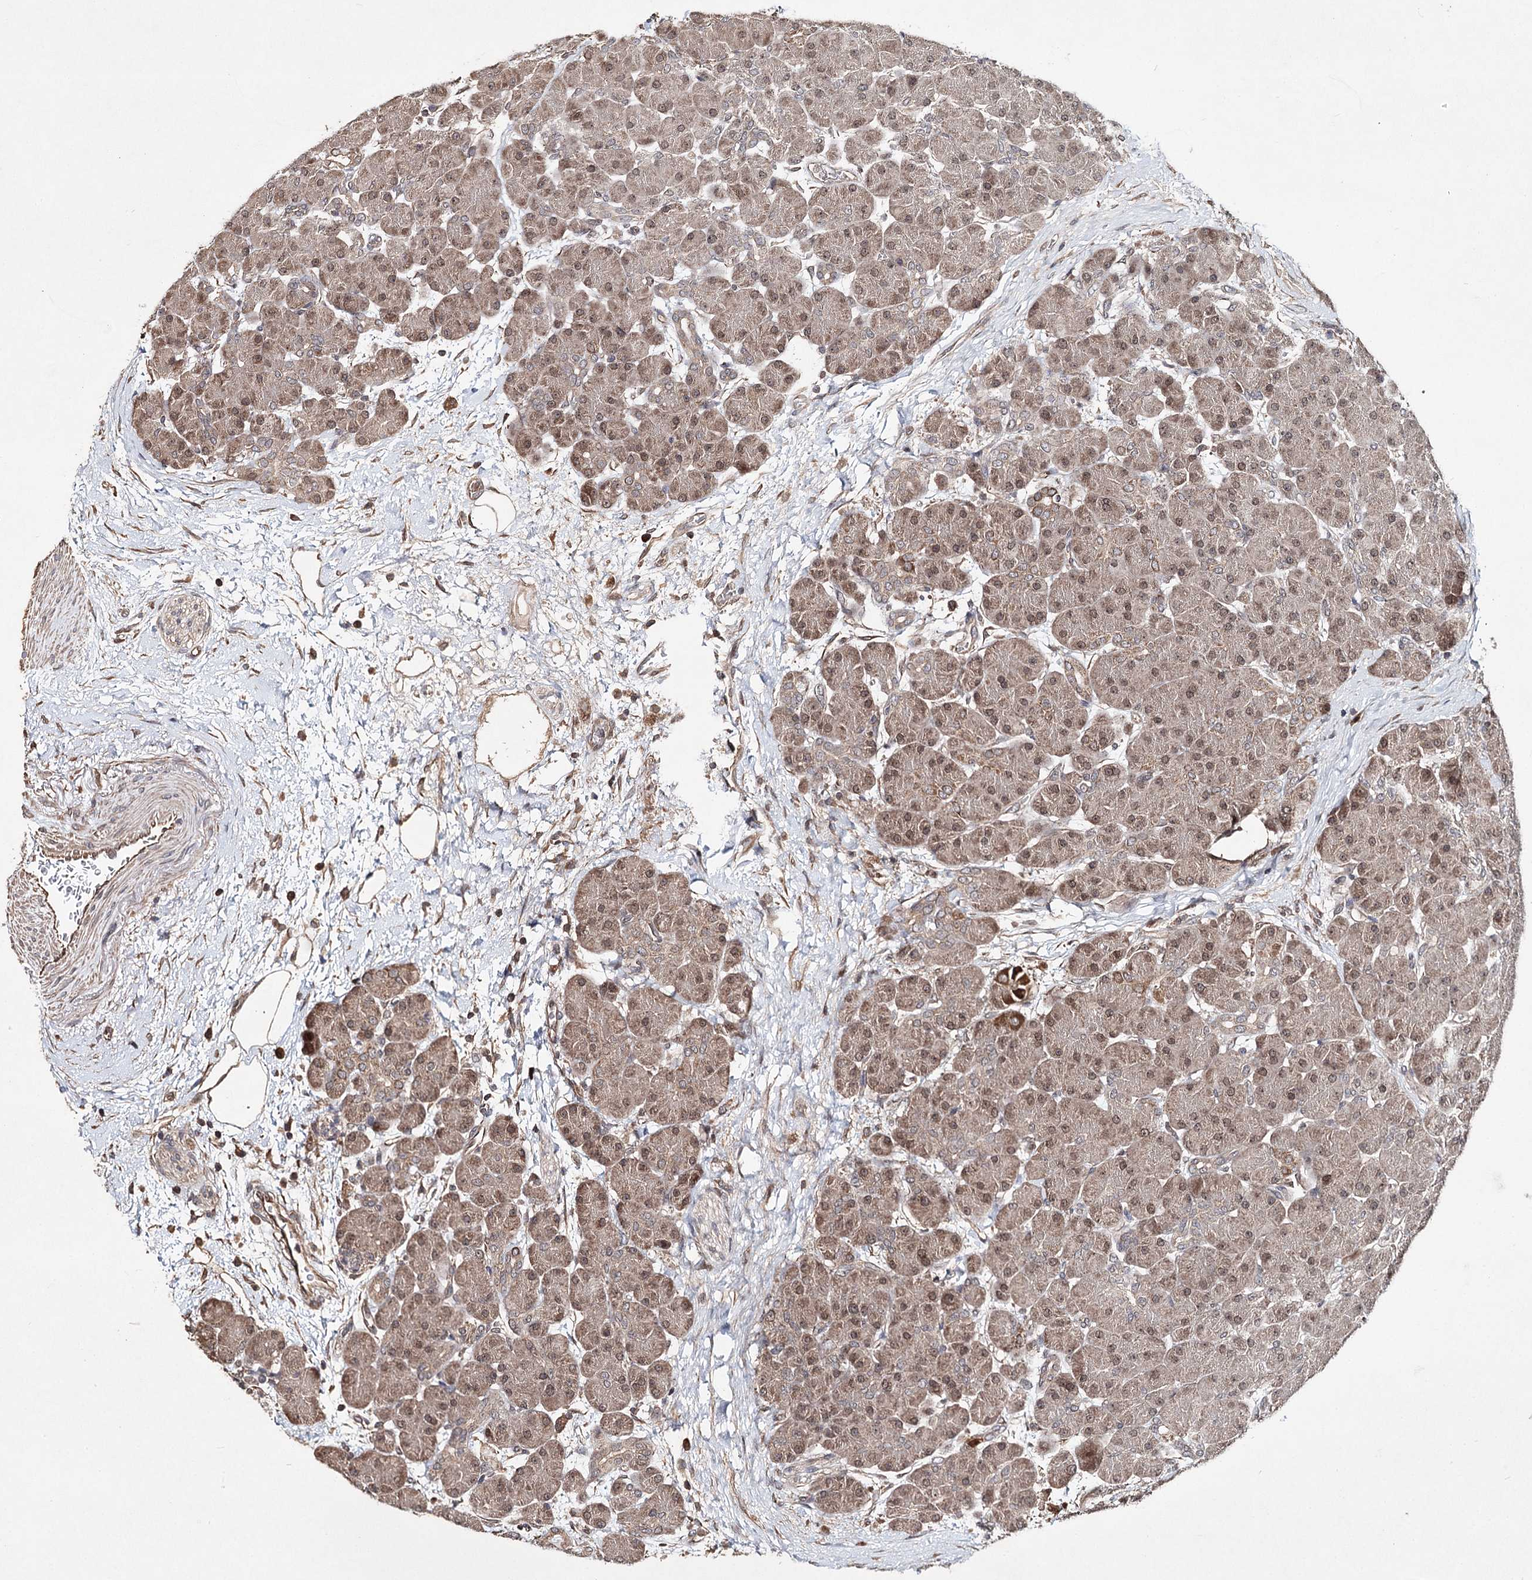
{"staining": {"intensity": "moderate", "quantity": "25%-75%", "location": "cytoplasmic/membranous,nuclear"}, "tissue": "pancreas", "cell_type": "Exocrine glandular cells", "image_type": "normal", "snomed": [{"axis": "morphology", "description": "Normal tissue, NOS"}, {"axis": "topography", "description": "Pancreas"}], "caption": "A photomicrograph of pancreas stained for a protein displays moderate cytoplasmic/membranous,nuclear brown staining in exocrine glandular cells. (Brightfield microscopy of DAB IHC at high magnification).", "gene": "NOPCHAP1", "patient": {"sex": "male", "age": 66}}